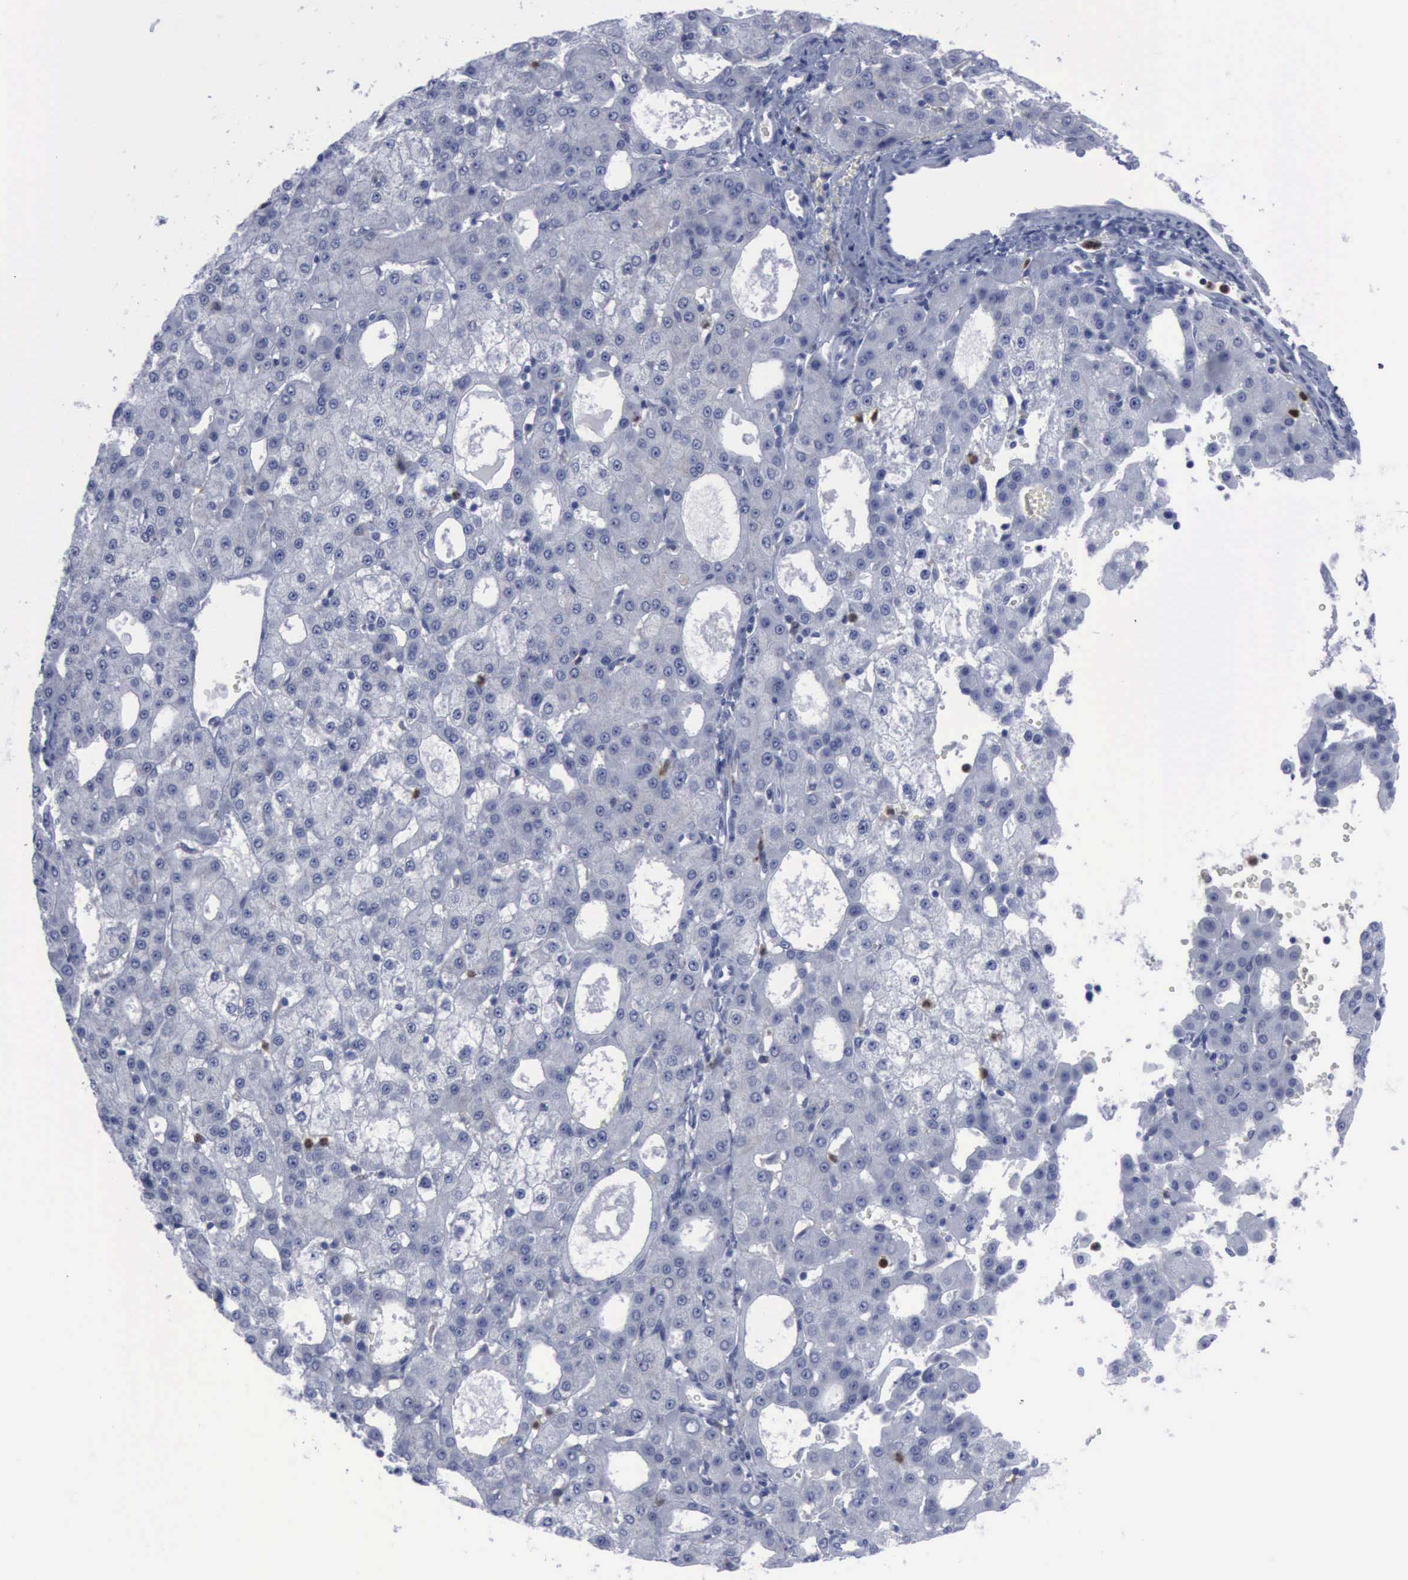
{"staining": {"intensity": "negative", "quantity": "none", "location": "none"}, "tissue": "liver cancer", "cell_type": "Tumor cells", "image_type": "cancer", "snomed": [{"axis": "morphology", "description": "Carcinoma, Hepatocellular, NOS"}, {"axis": "topography", "description": "Liver"}], "caption": "This is an IHC image of human liver cancer. There is no expression in tumor cells.", "gene": "CSTA", "patient": {"sex": "male", "age": 47}}